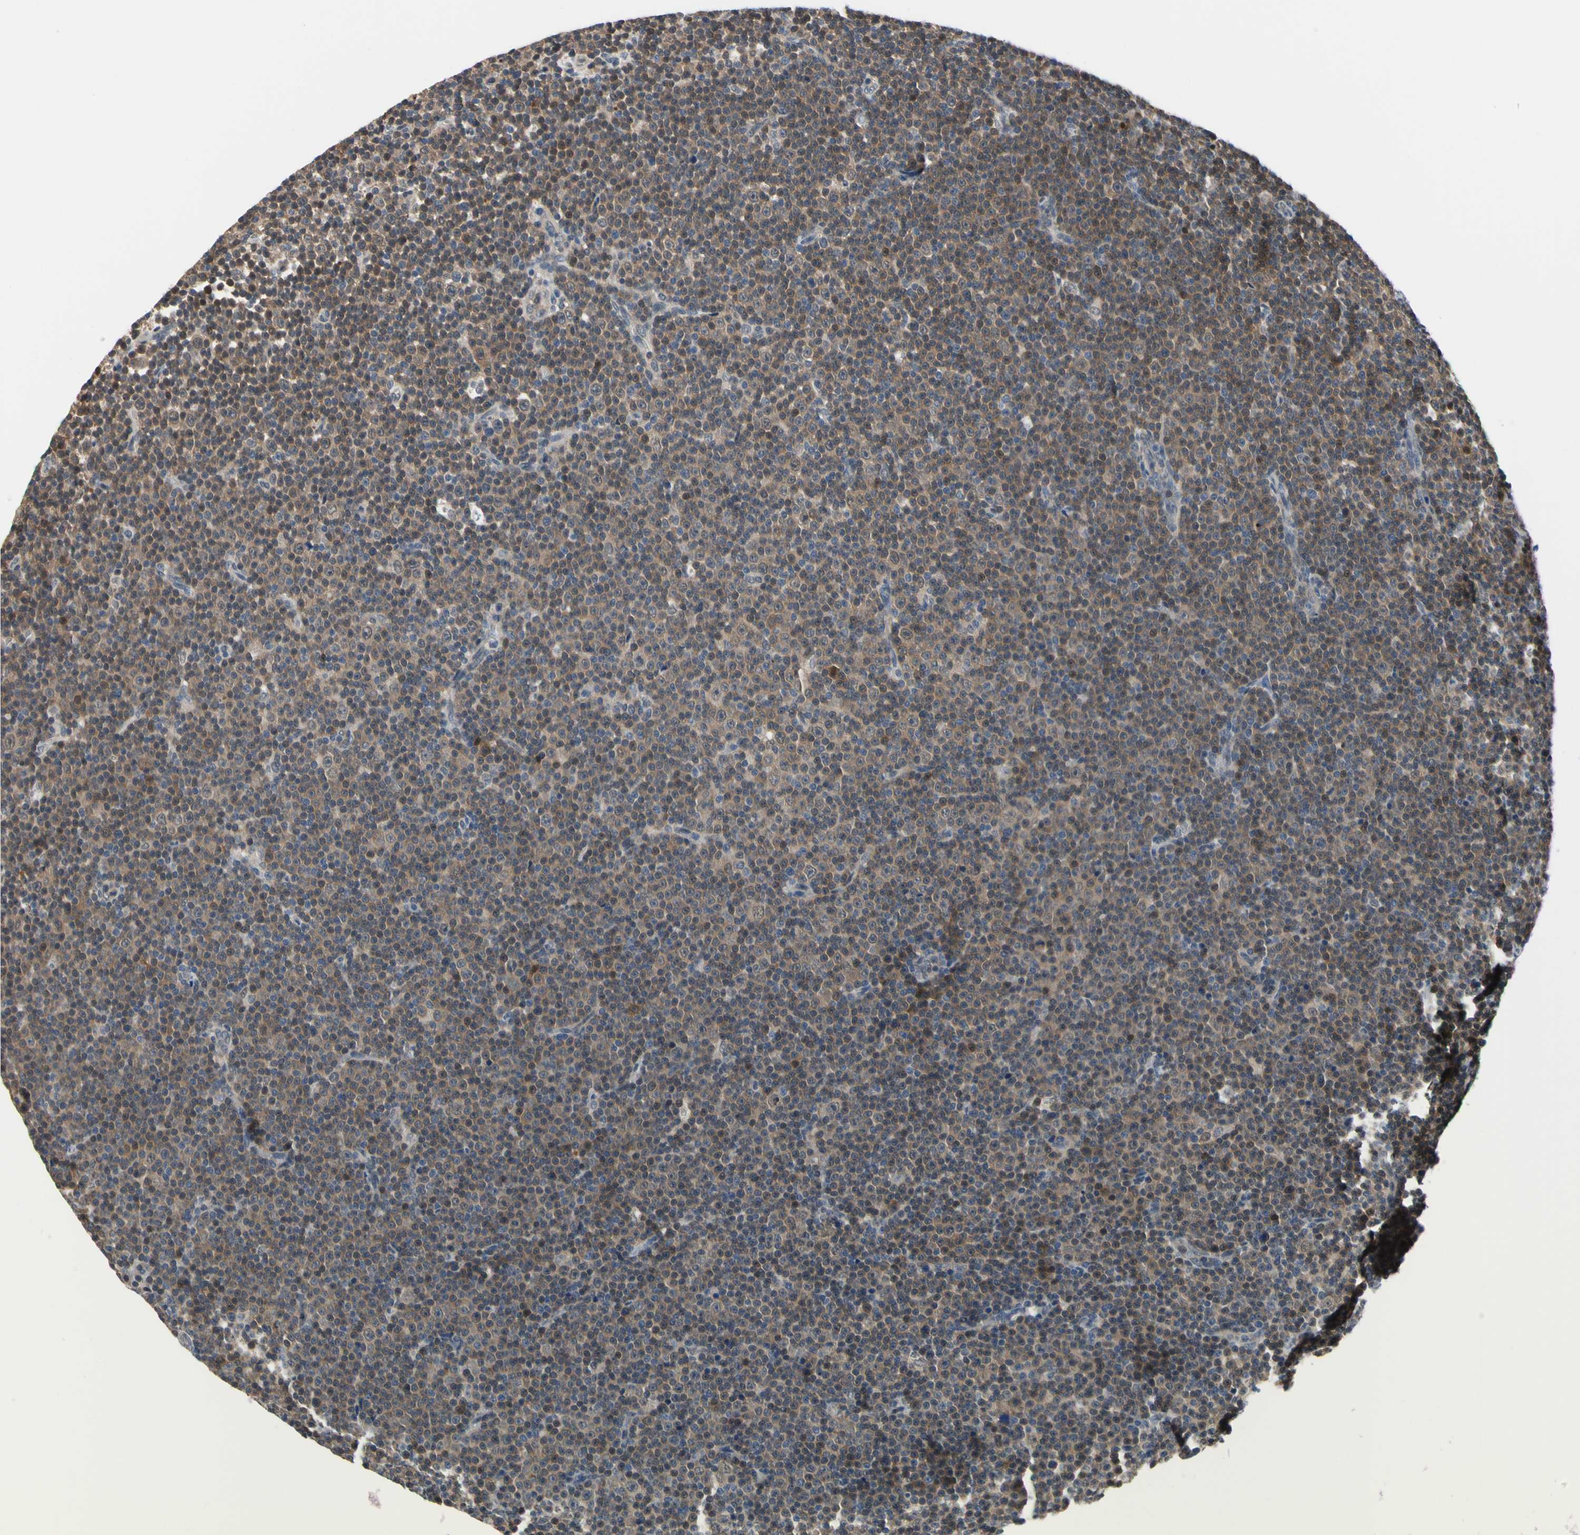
{"staining": {"intensity": "weak", "quantity": ">75%", "location": "cytoplasmic/membranous,nuclear"}, "tissue": "lymphoma", "cell_type": "Tumor cells", "image_type": "cancer", "snomed": [{"axis": "morphology", "description": "Malignant lymphoma, non-Hodgkin's type, Low grade"}, {"axis": "topography", "description": "Lymph node"}], "caption": "Immunohistochemistry micrograph of neoplastic tissue: human lymphoma stained using immunohistochemistry demonstrates low levels of weak protein expression localized specifically in the cytoplasmic/membranous and nuclear of tumor cells, appearing as a cytoplasmic/membranous and nuclear brown color.", "gene": "HSPA4", "patient": {"sex": "female", "age": 67}}